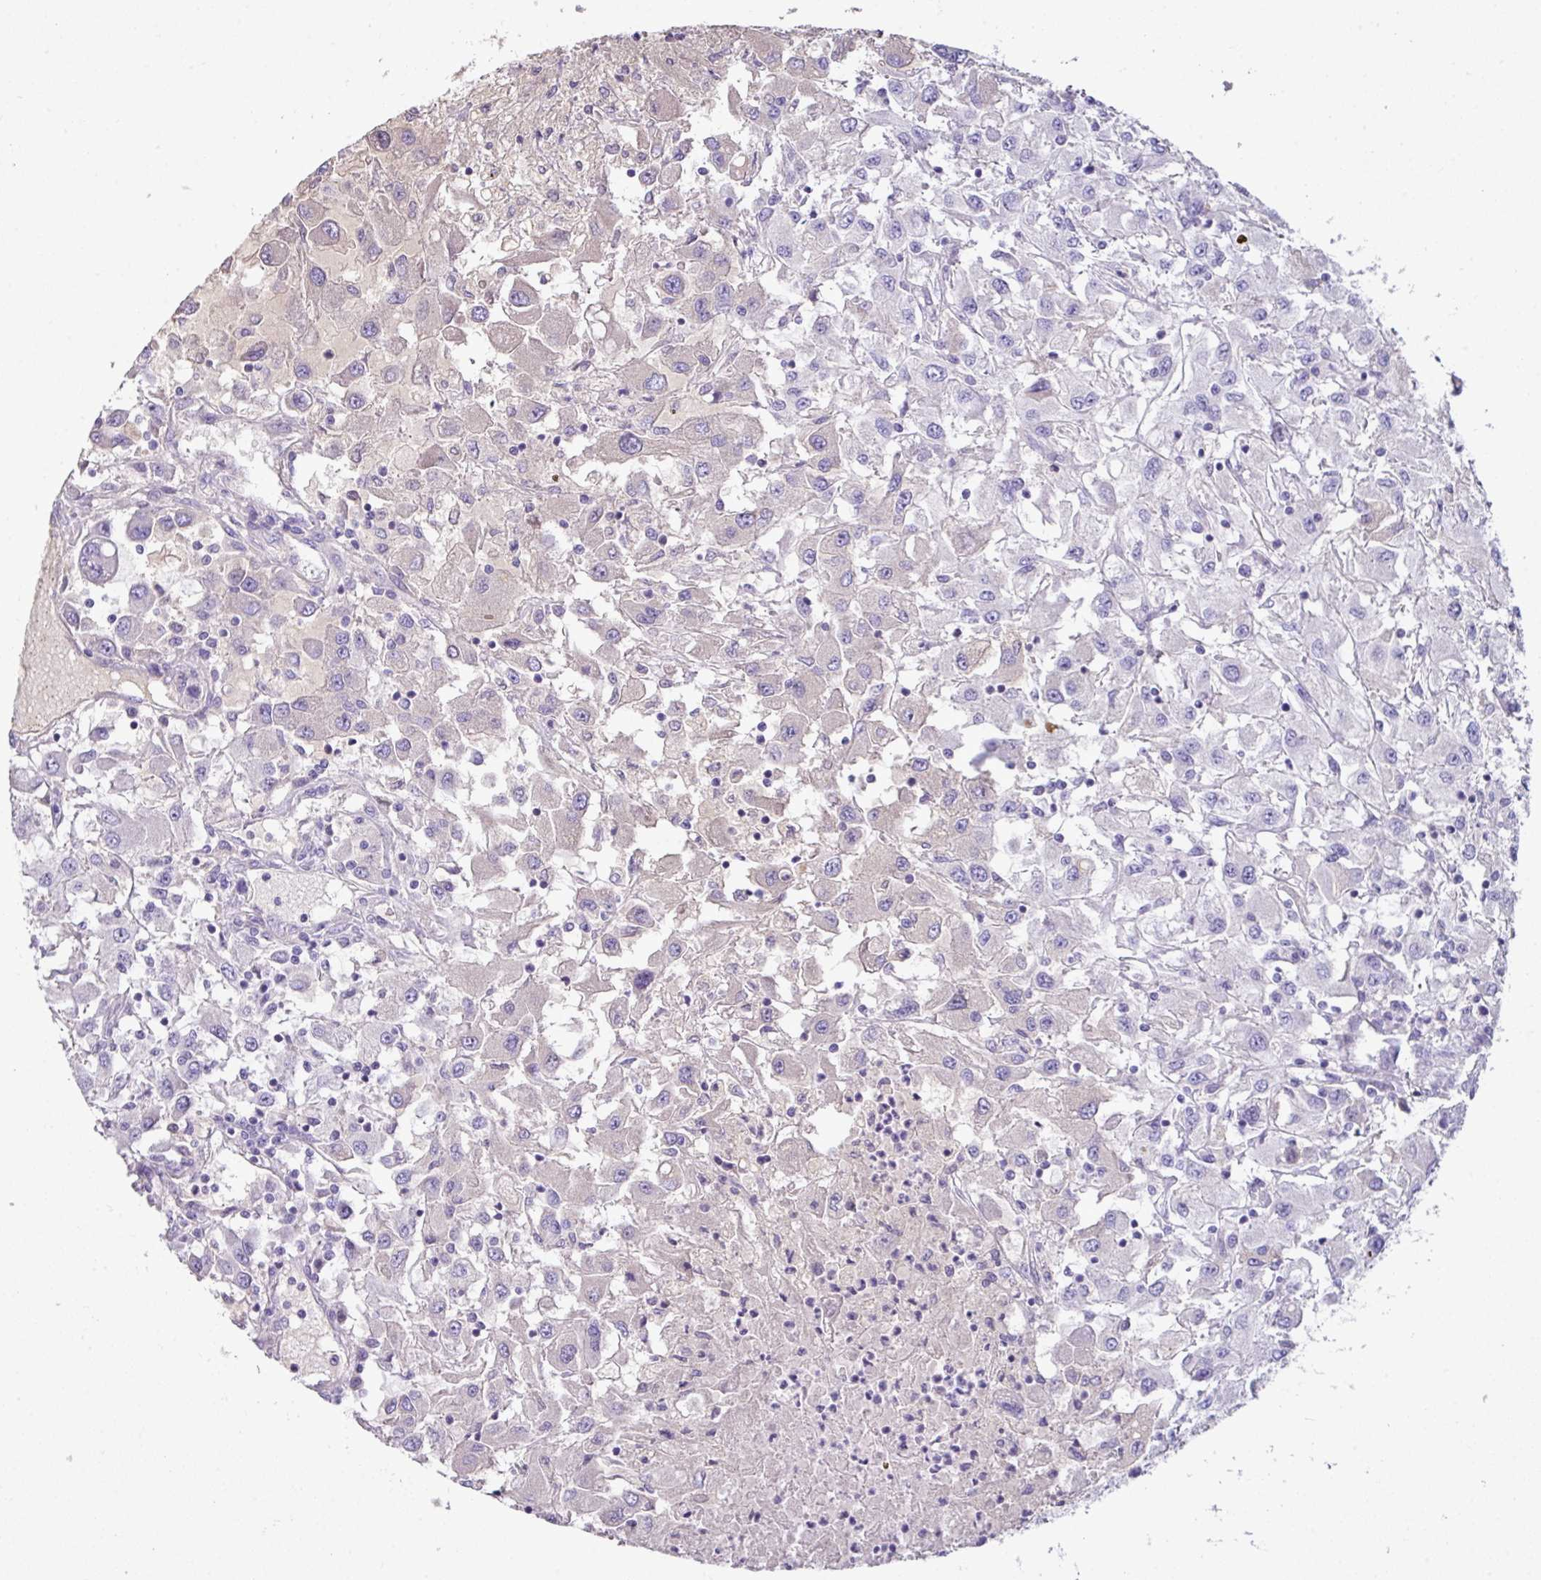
{"staining": {"intensity": "negative", "quantity": "none", "location": "none"}, "tissue": "renal cancer", "cell_type": "Tumor cells", "image_type": "cancer", "snomed": [{"axis": "morphology", "description": "Adenocarcinoma, NOS"}, {"axis": "topography", "description": "Kidney"}], "caption": "High magnification brightfield microscopy of renal adenocarcinoma stained with DAB (brown) and counterstained with hematoxylin (blue): tumor cells show no significant expression.", "gene": "OR6C6", "patient": {"sex": "female", "age": 67}}